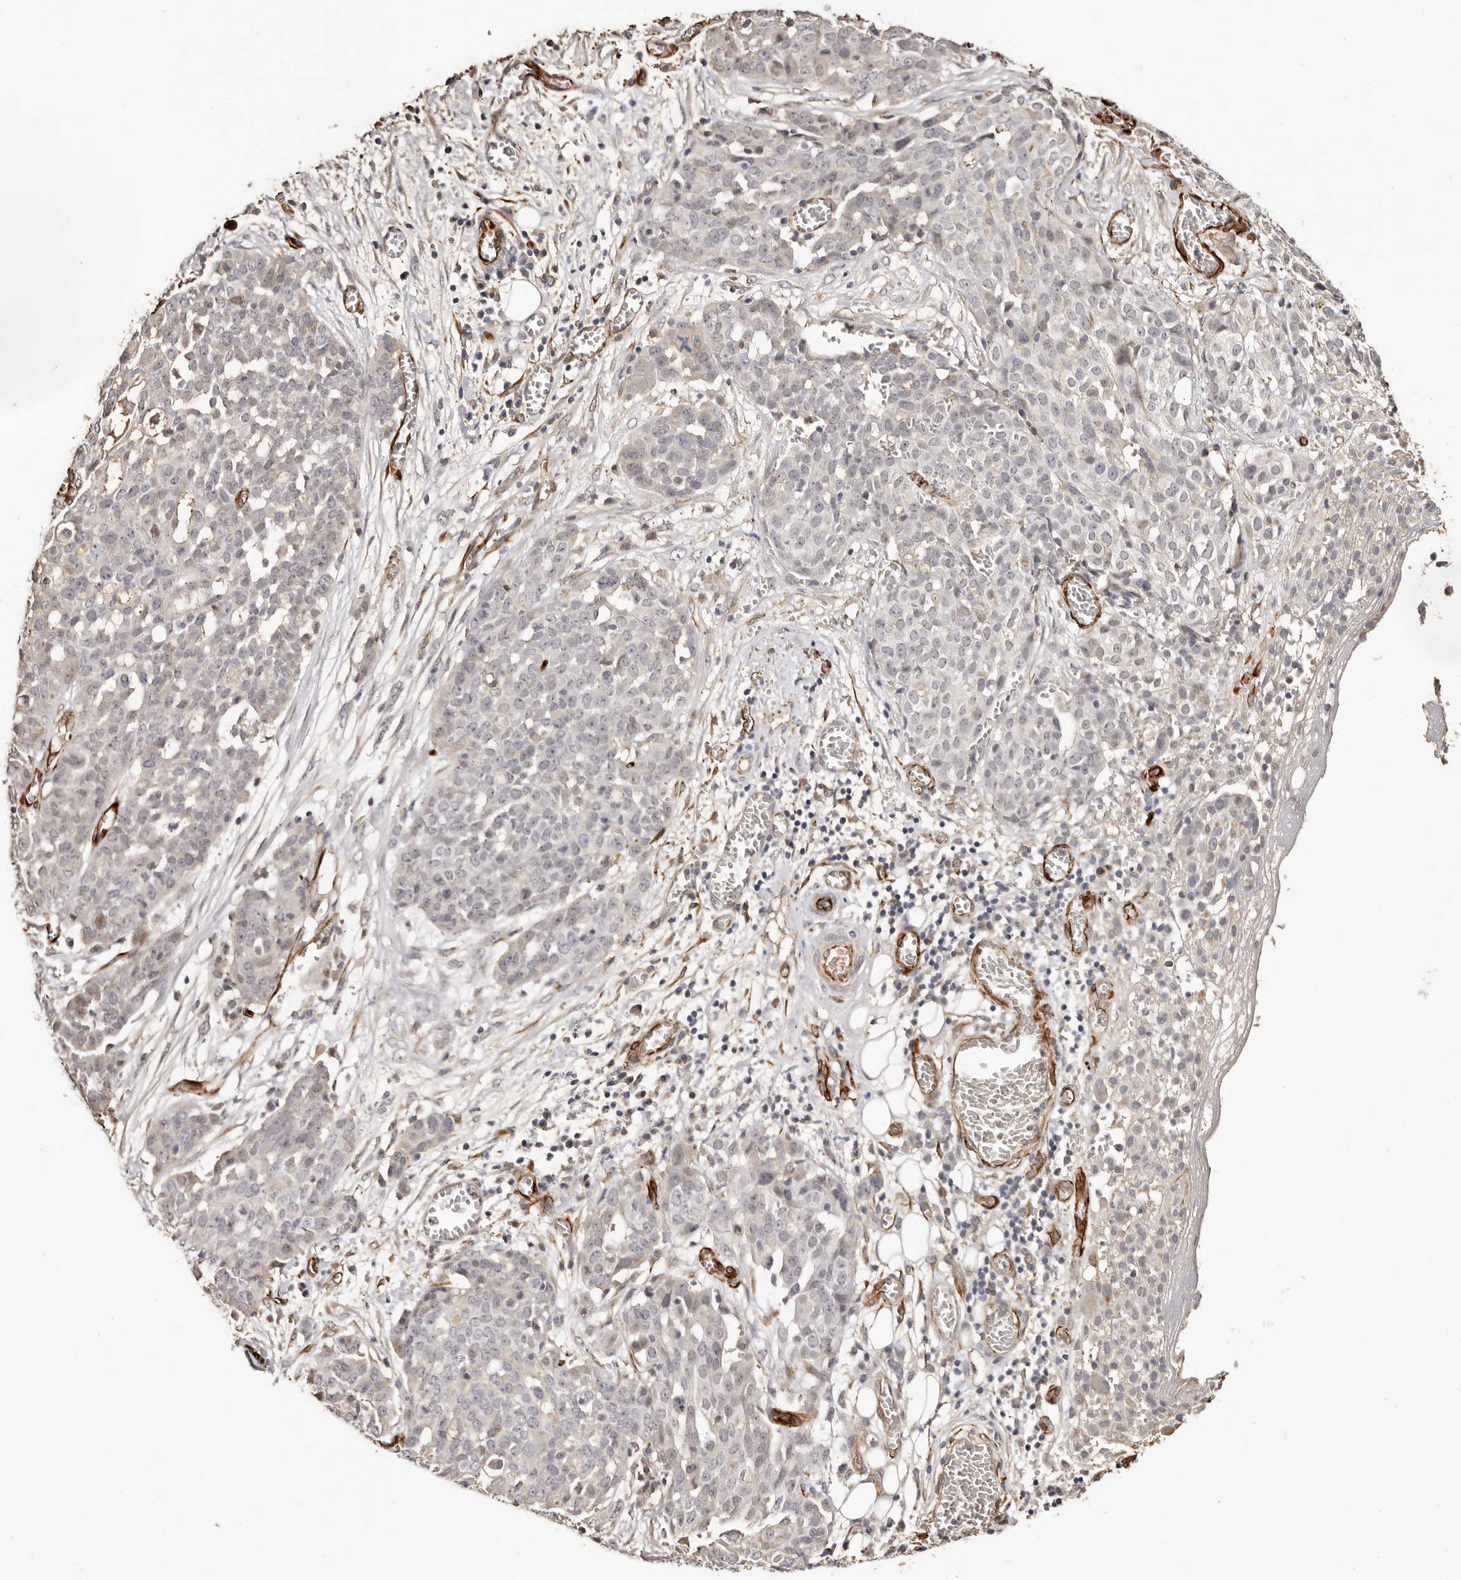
{"staining": {"intensity": "negative", "quantity": "none", "location": "none"}, "tissue": "ovarian cancer", "cell_type": "Tumor cells", "image_type": "cancer", "snomed": [{"axis": "morphology", "description": "Cystadenocarcinoma, serous, NOS"}, {"axis": "topography", "description": "Soft tissue"}, {"axis": "topography", "description": "Ovary"}], "caption": "Human ovarian cancer stained for a protein using immunohistochemistry demonstrates no positivity in tumor cells.", "gene": "ZNF557", "patient": {"sex": "female", "age": 57}}